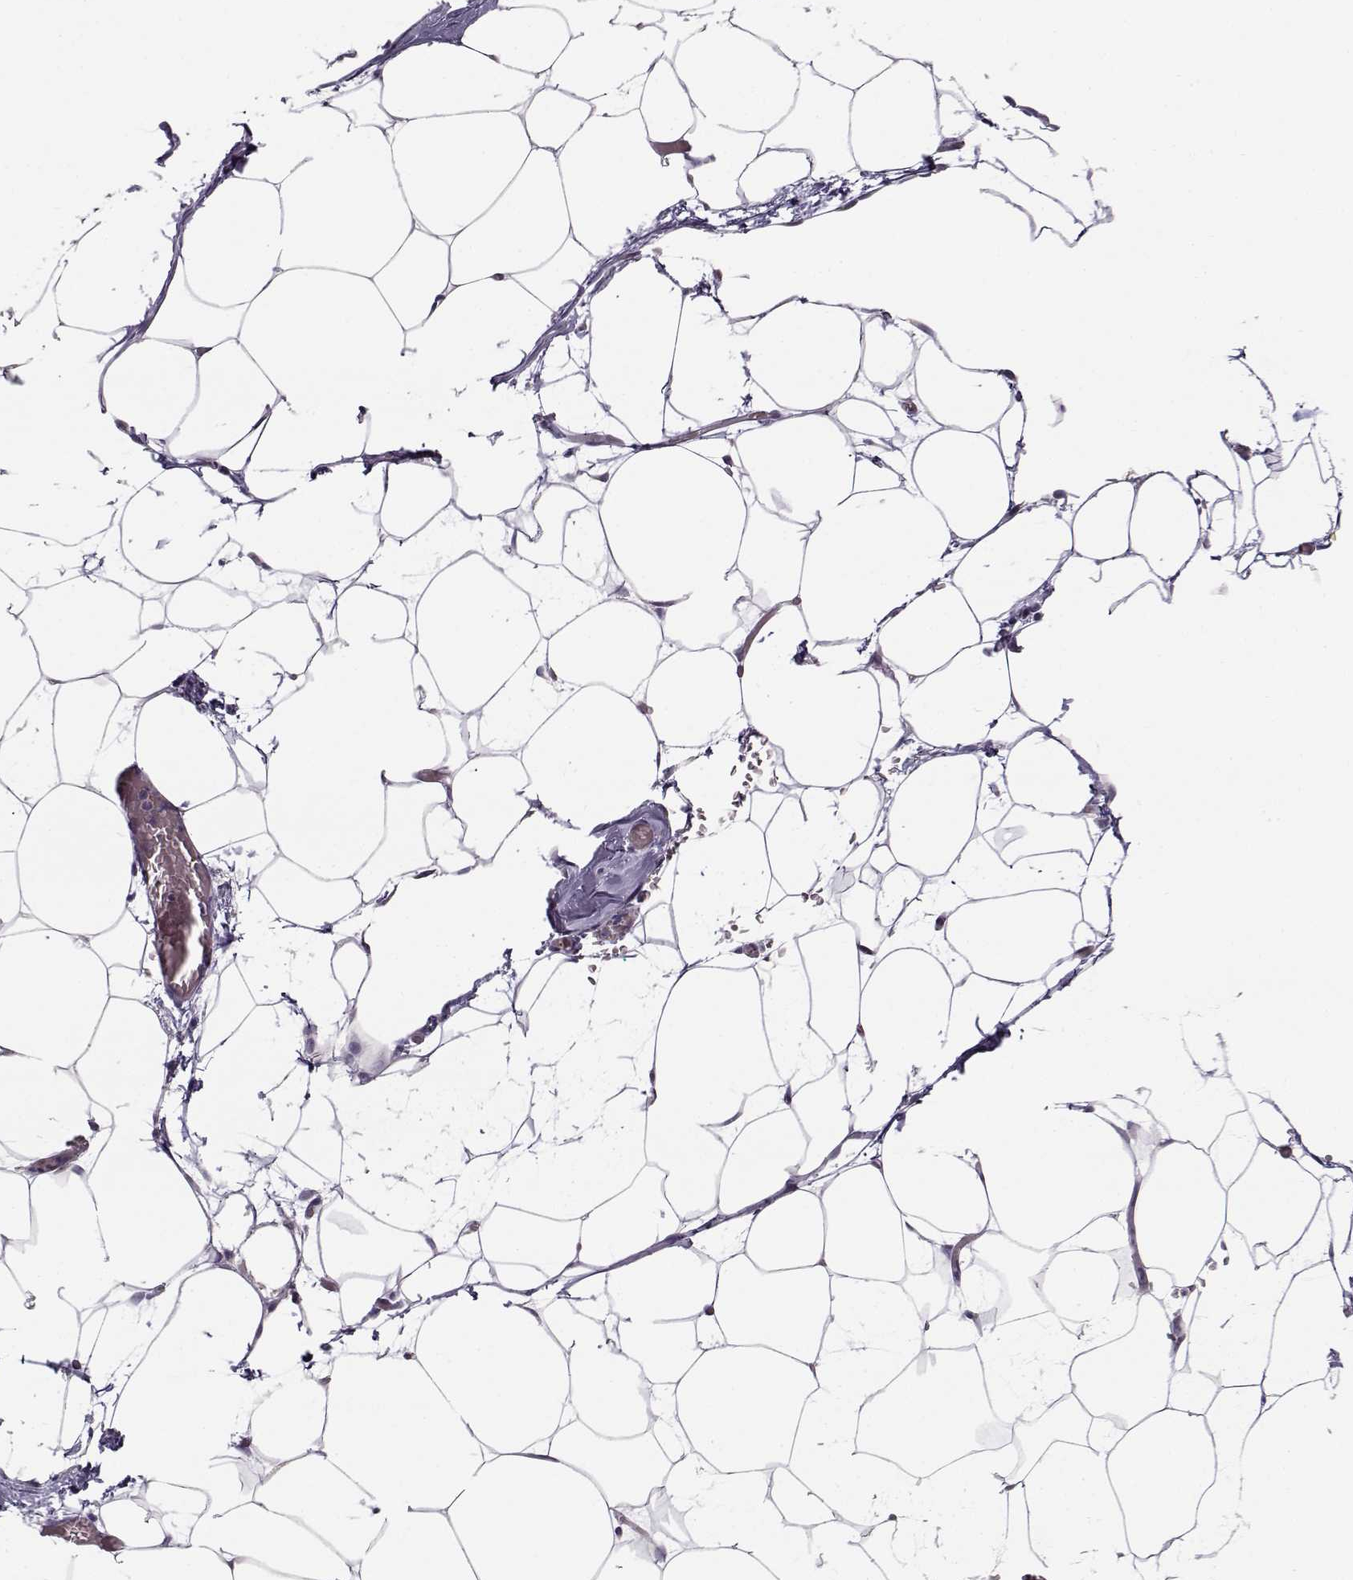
{"staining": {"intensity": "negative", "quantity": "none", "location": "none"}, "tissue": "adipose tissue", "cell_type": "Adipocytes", "image_type": "normal", "snomed": [{"axis": "morphology", "description": "Normal tissue, NOS"}, {"axis": "topography", "description": "Adipose tissue"}], "caption": "IHC image of benign human adipose tissue stained for a protein (brown), which reveals no staining in adipocytes.", "gene": "KLF17", "patient": {"sex": "male", "age": 57}}